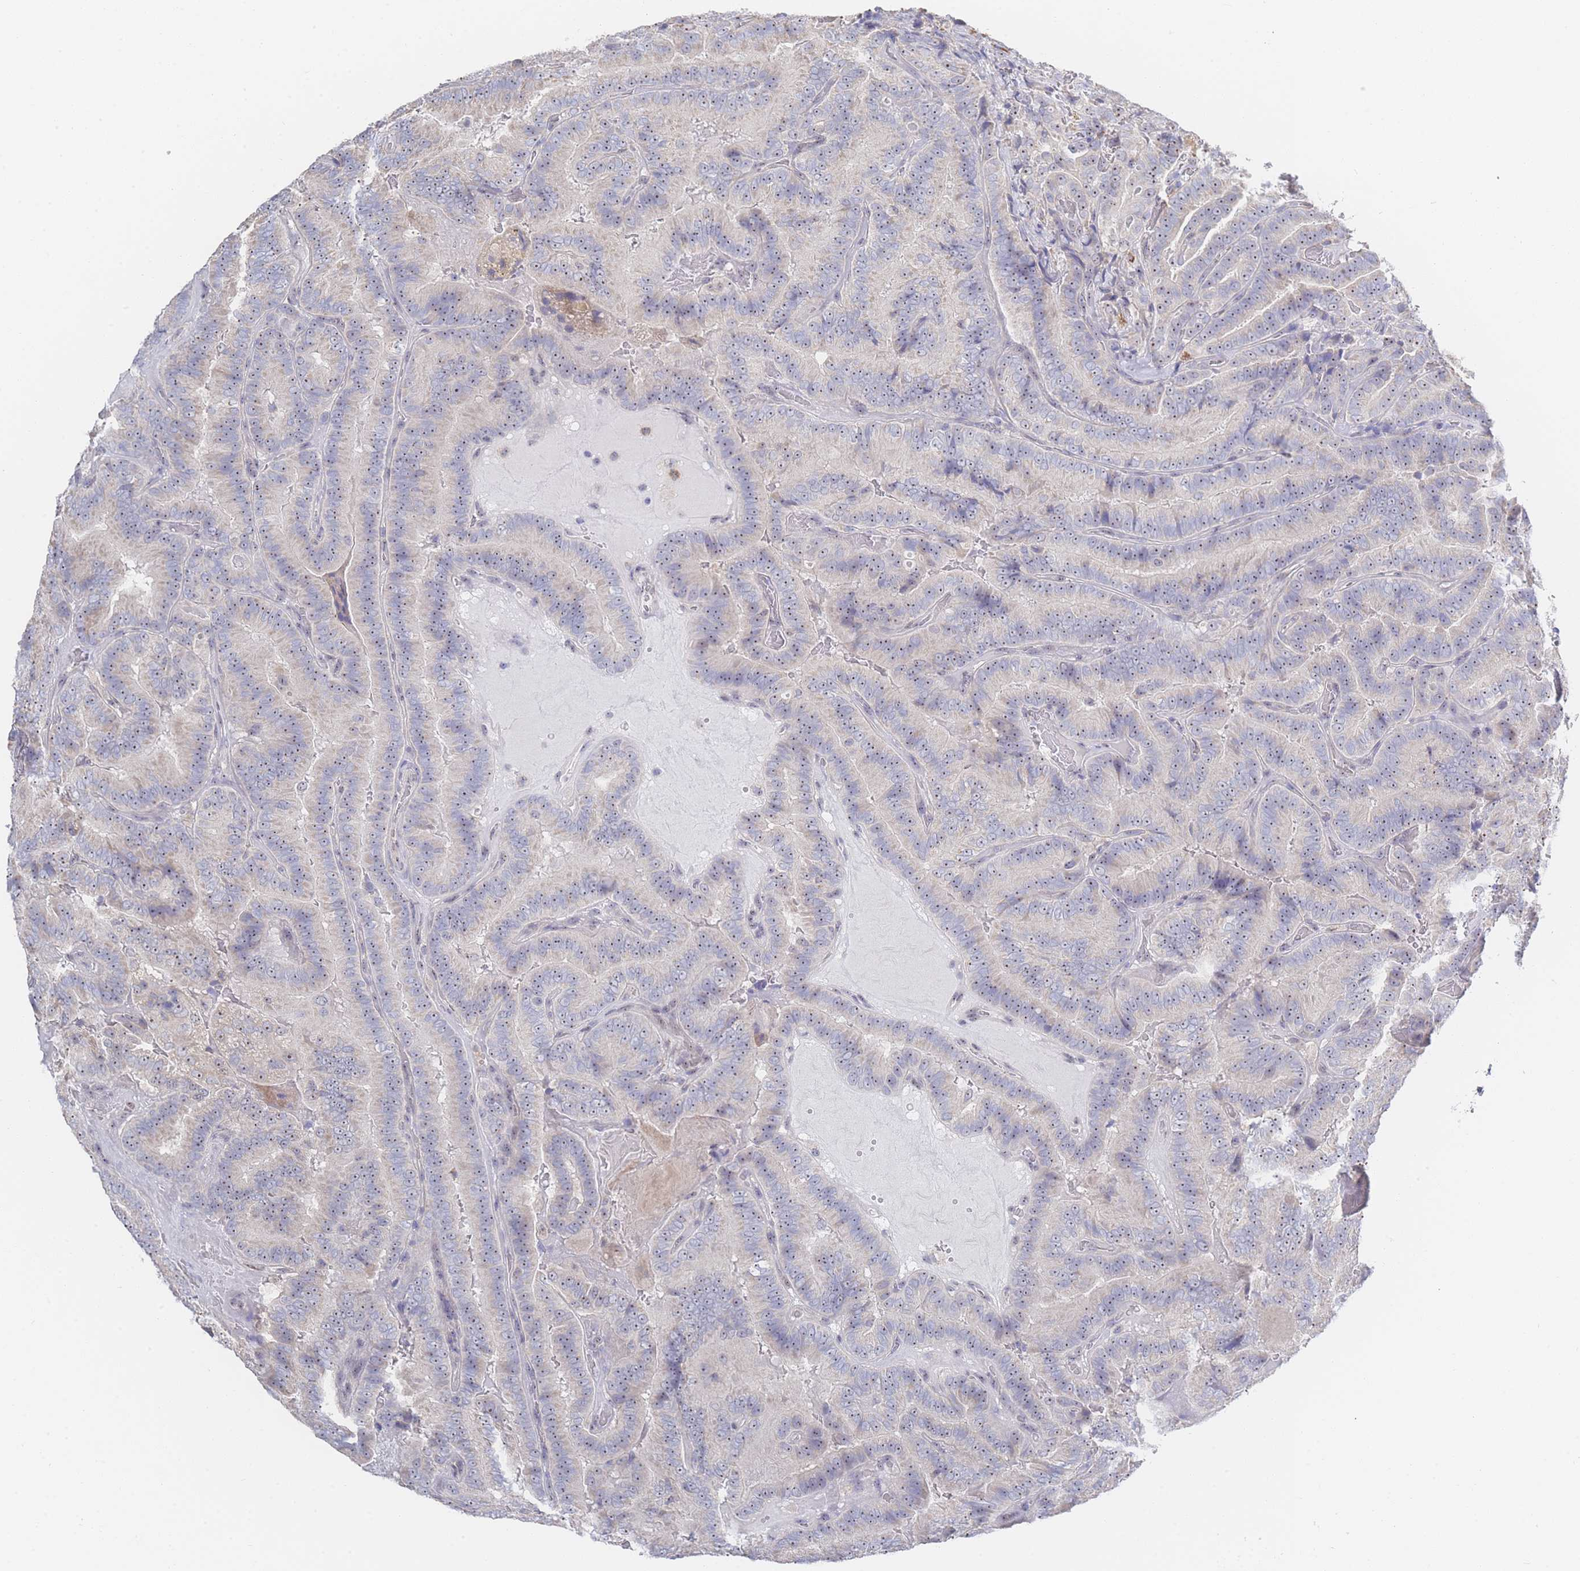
{"staining": {"intensity": "weak", "quantity": ">75%", "location": "nuclear"}, "tissue": "thyroid cancer", "cell_type": "Tumor cells", "image_type": "cancer", "snomed": [{"axis": "morphology", "description": "Papillary adenocarcinoma, NOS"}, {"axis": "topography", "description": "Thyroid gland"}], "caption": "Protein staining of thyroid cancer tissue displays weak nuclear staining in approximately >75% of tumor cells.", "gene": "ZNF142", "patient": {"sex": "male", "age": 61}}